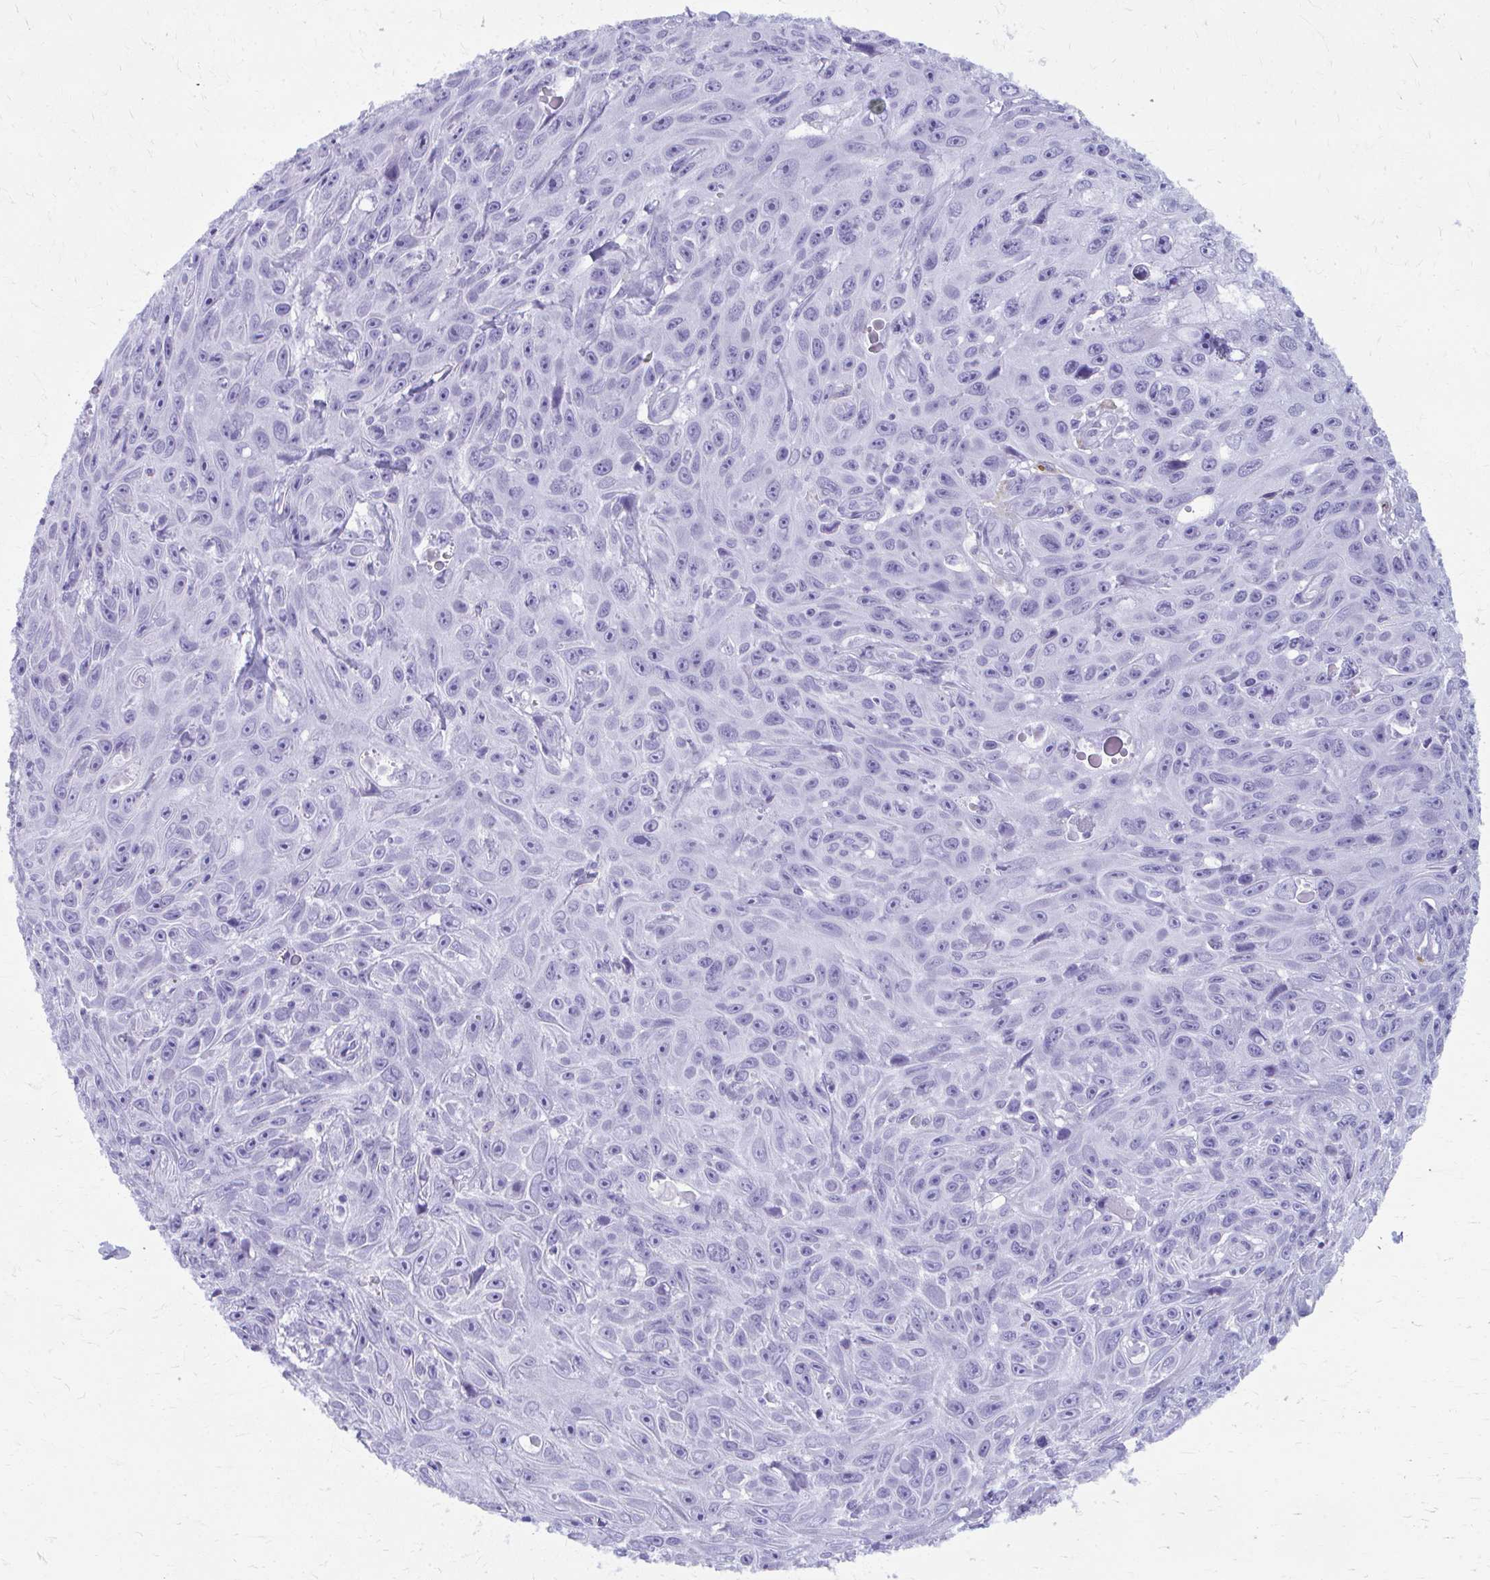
{"staining": {"intensity": "negative", "quantity": "none", "location": "none"}, "tissue": "skin cancer", "cell_type": "Tumor cells", "image_type": "cancer", "snomed": [{"axis": "morphology", "description": "Squamous cell carcinoma, NOS"}, {"axis": "topography", "description": "Skin"}], "caption": "Immunohistochemical staining of skin cancer (squamous cell carcinoma) exhibits no significant positivity in tumor cells.", "gene": "MAF1", "patient": {"sex": "male", "age": 82}}